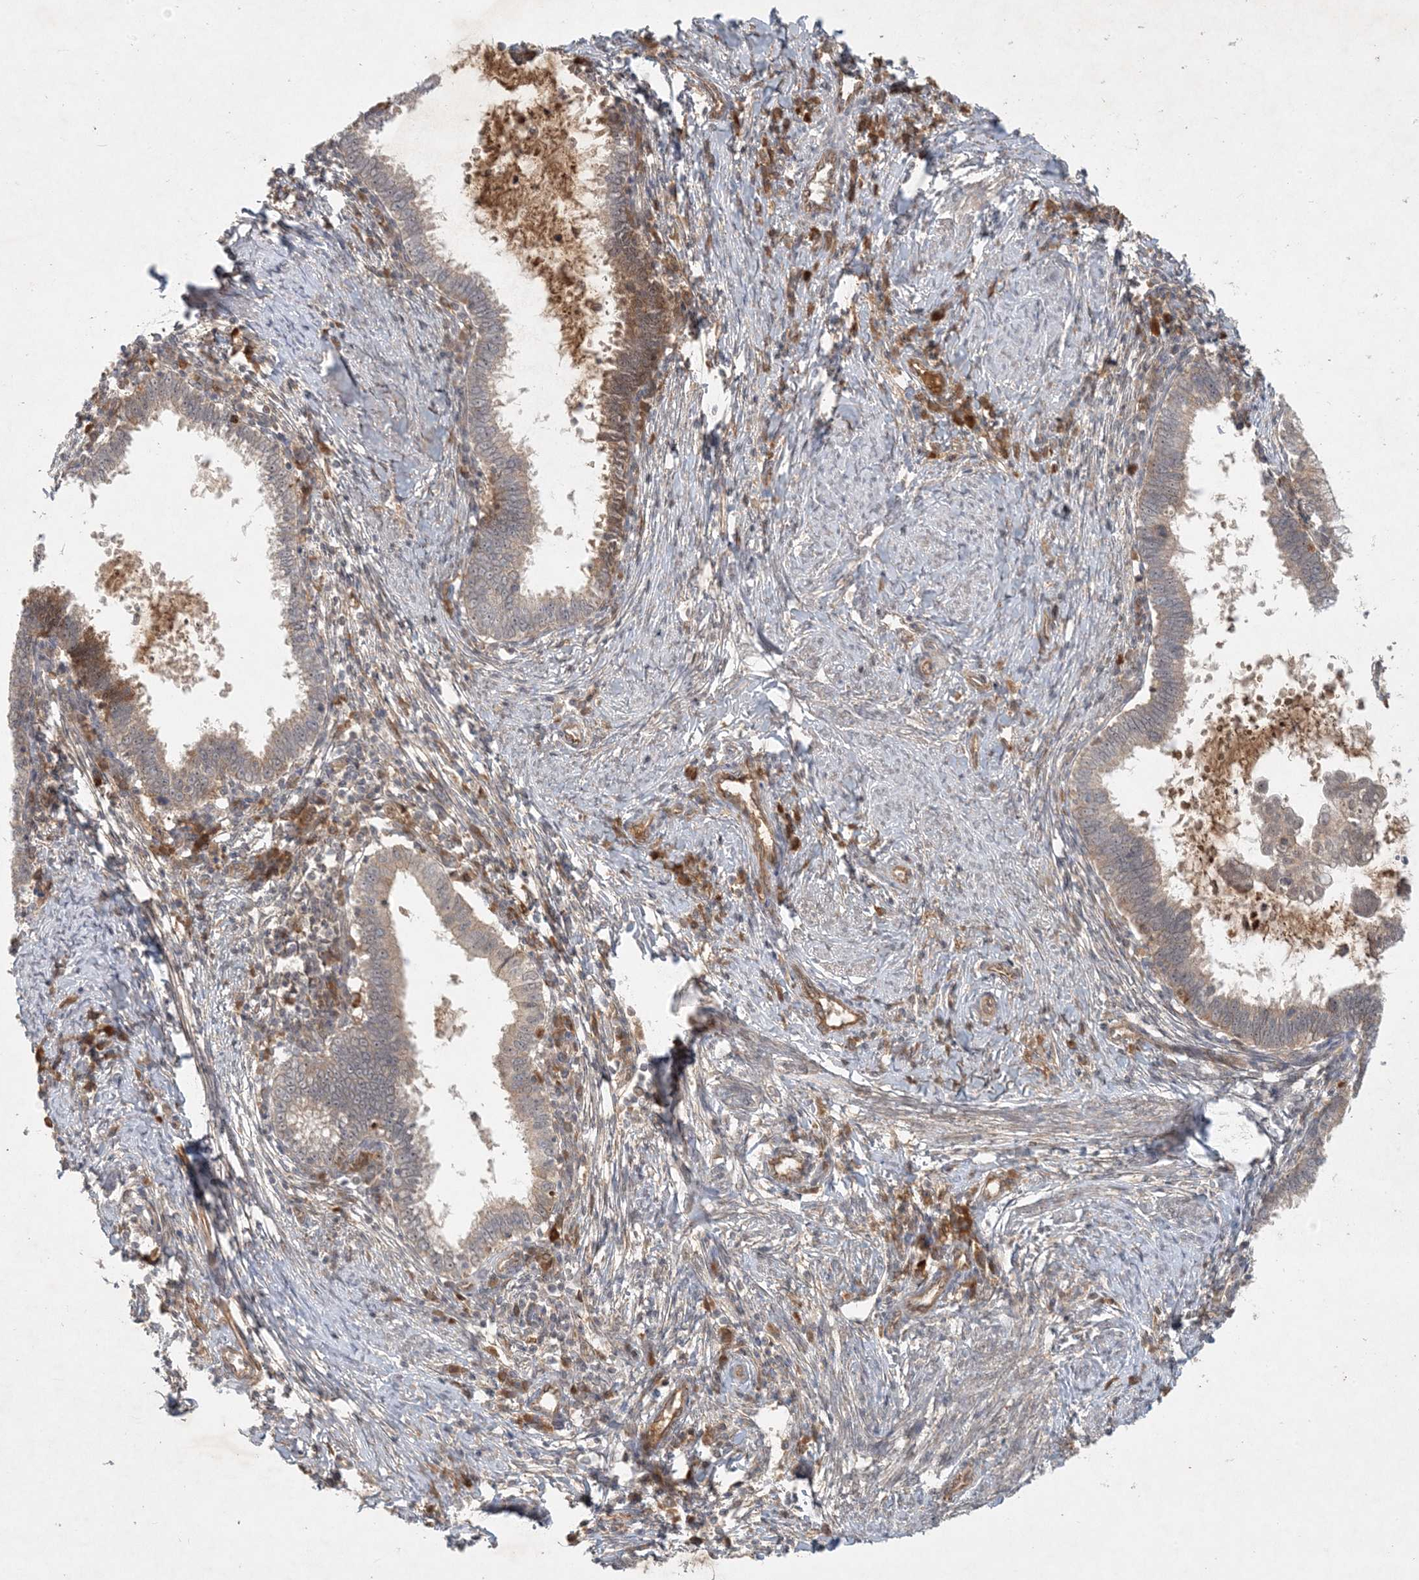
{"staining": {"intensity": "negative", "quantity": "none", "location": "none"}, "tissue": "cervical cancer", "cell_type": "Tumor cells", "image_type": "cancer", "snomed": [{"axis": "morphology", "description": "Adenocarcinoma, NOS"}, {"axis": "topography", "description": "Cervix"}], "caption": "High magnification brightfield microscopy of cervical cancer stained with DAB (brown) and counterstained with hematoxylin (blue): tumor cells show no significant staining.", "gene": "ZCCHC4", "patient": {"sex": "female", "age": 36}}